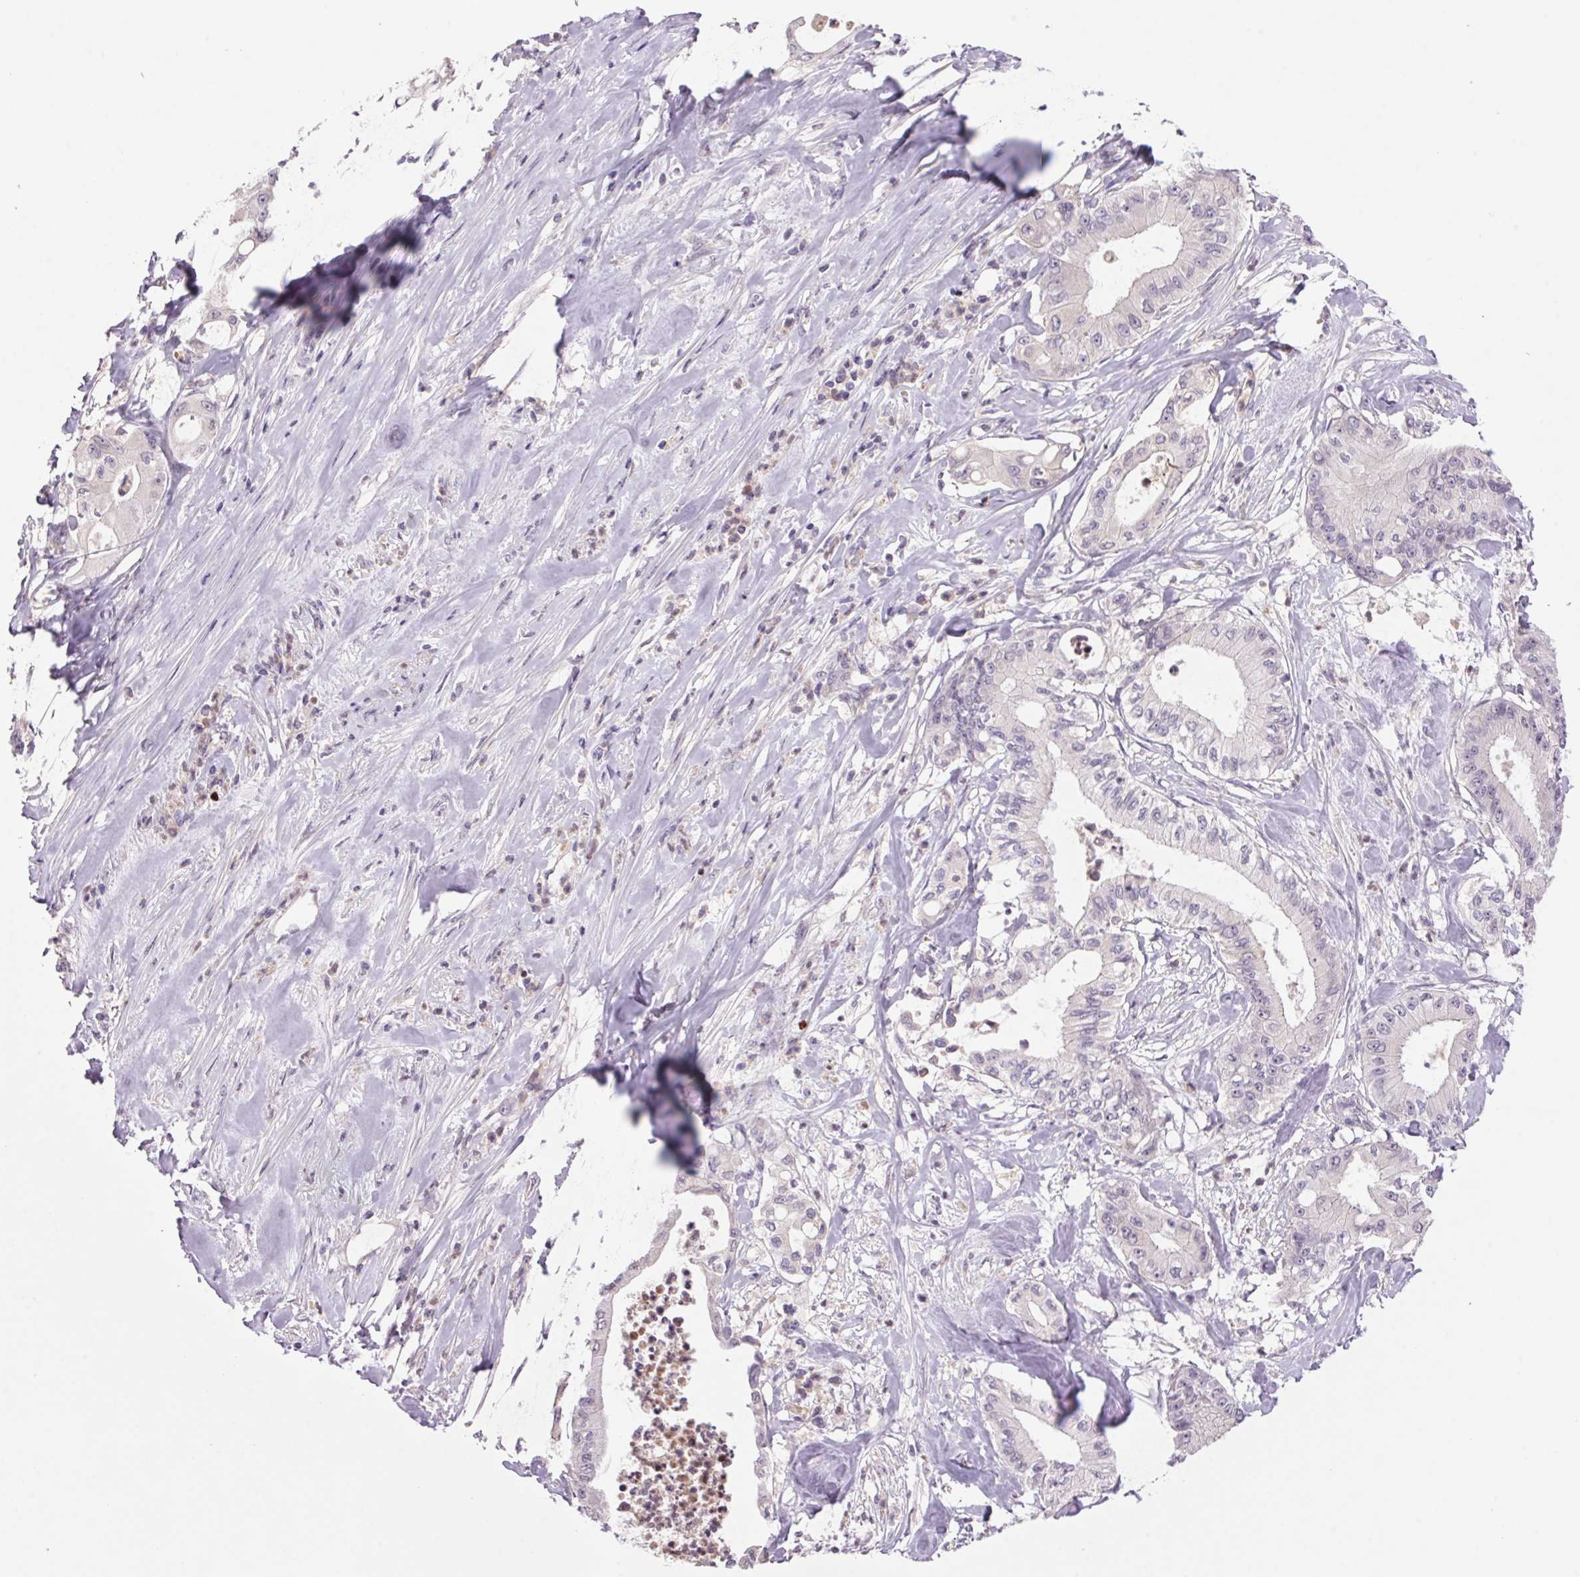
{"staining": {"intensity": "negative", "quantity": "none", "location": "none"}, "tissue": "pancreatic cancer", "cell_type": "Tumor cells", "image_type": "cancer", "snomed": [{"axis": "morphology", "description": "Adenocarcinoma, NOS"}, {"axis": "topography", "description": "Pancreas"}], "caption": "This is an immunohistochemistry histopathology image of adenocarcinoma (pancreatic). There is no expression in tumor cells.", "gene": "TRDN", "patient": {"sex": "male", "age": 71}}